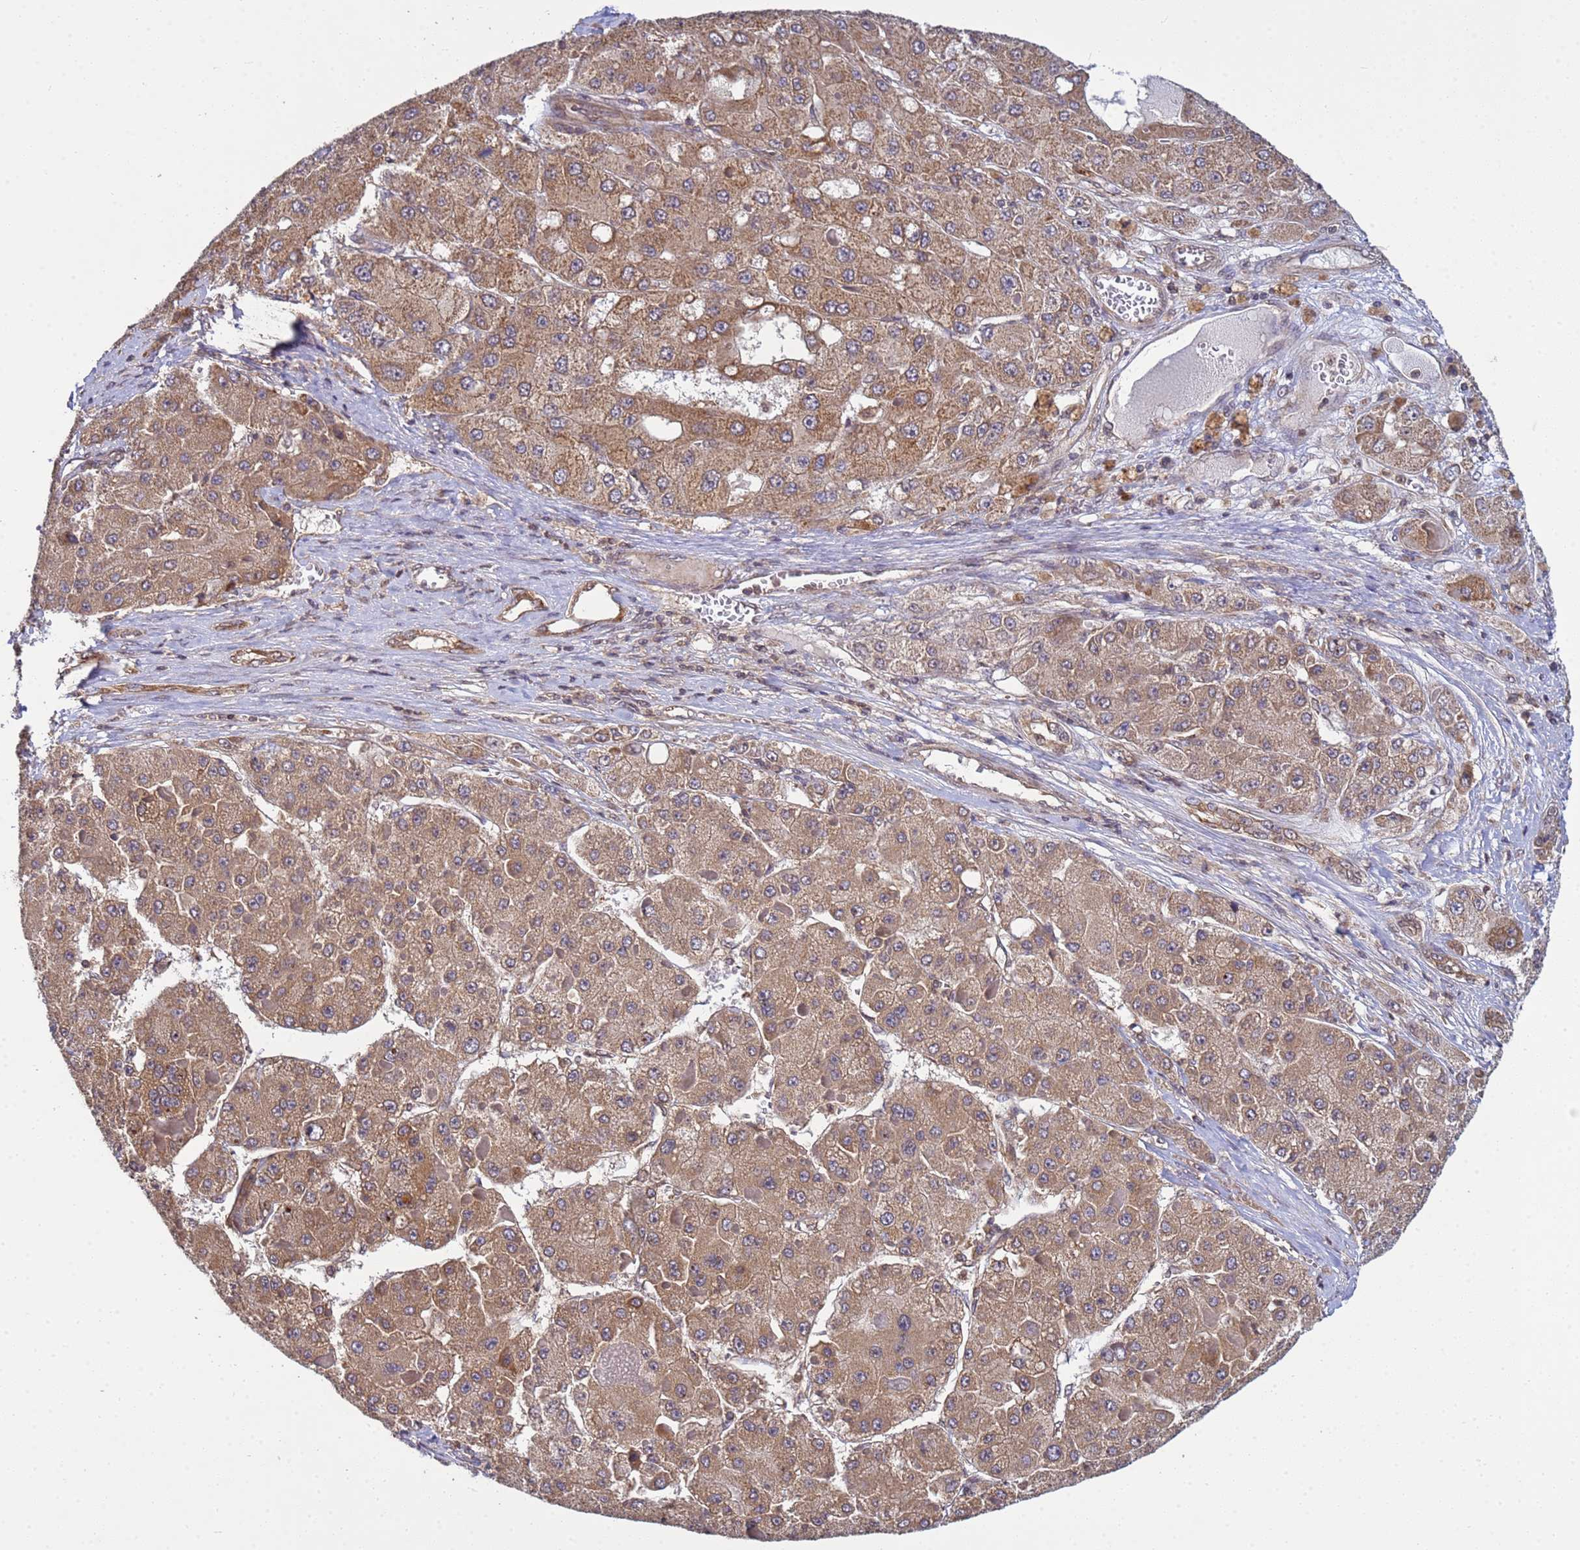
{"staining": {"intensity": "moderate", "quantity": ">75%", "location": "cytoplasmic/membranous"}, "tissue": "liver cancer", "cell_type": "Tumor cells", "image_type": "cancer", "snomed": [{"axis": "morphology", "description": "Carcinoma, Hepatocellular, NOS"}, {"axis": "topography", "description": "Liver"}], "caption": "An image of human liver cancer (hepatocellular carcinoma) stained for a protein displays moderate cytoplasmic/membranous brown staining in tumor cells.", "gene": "P2RX7", "patient": {"sex": "female", "age": 73}}